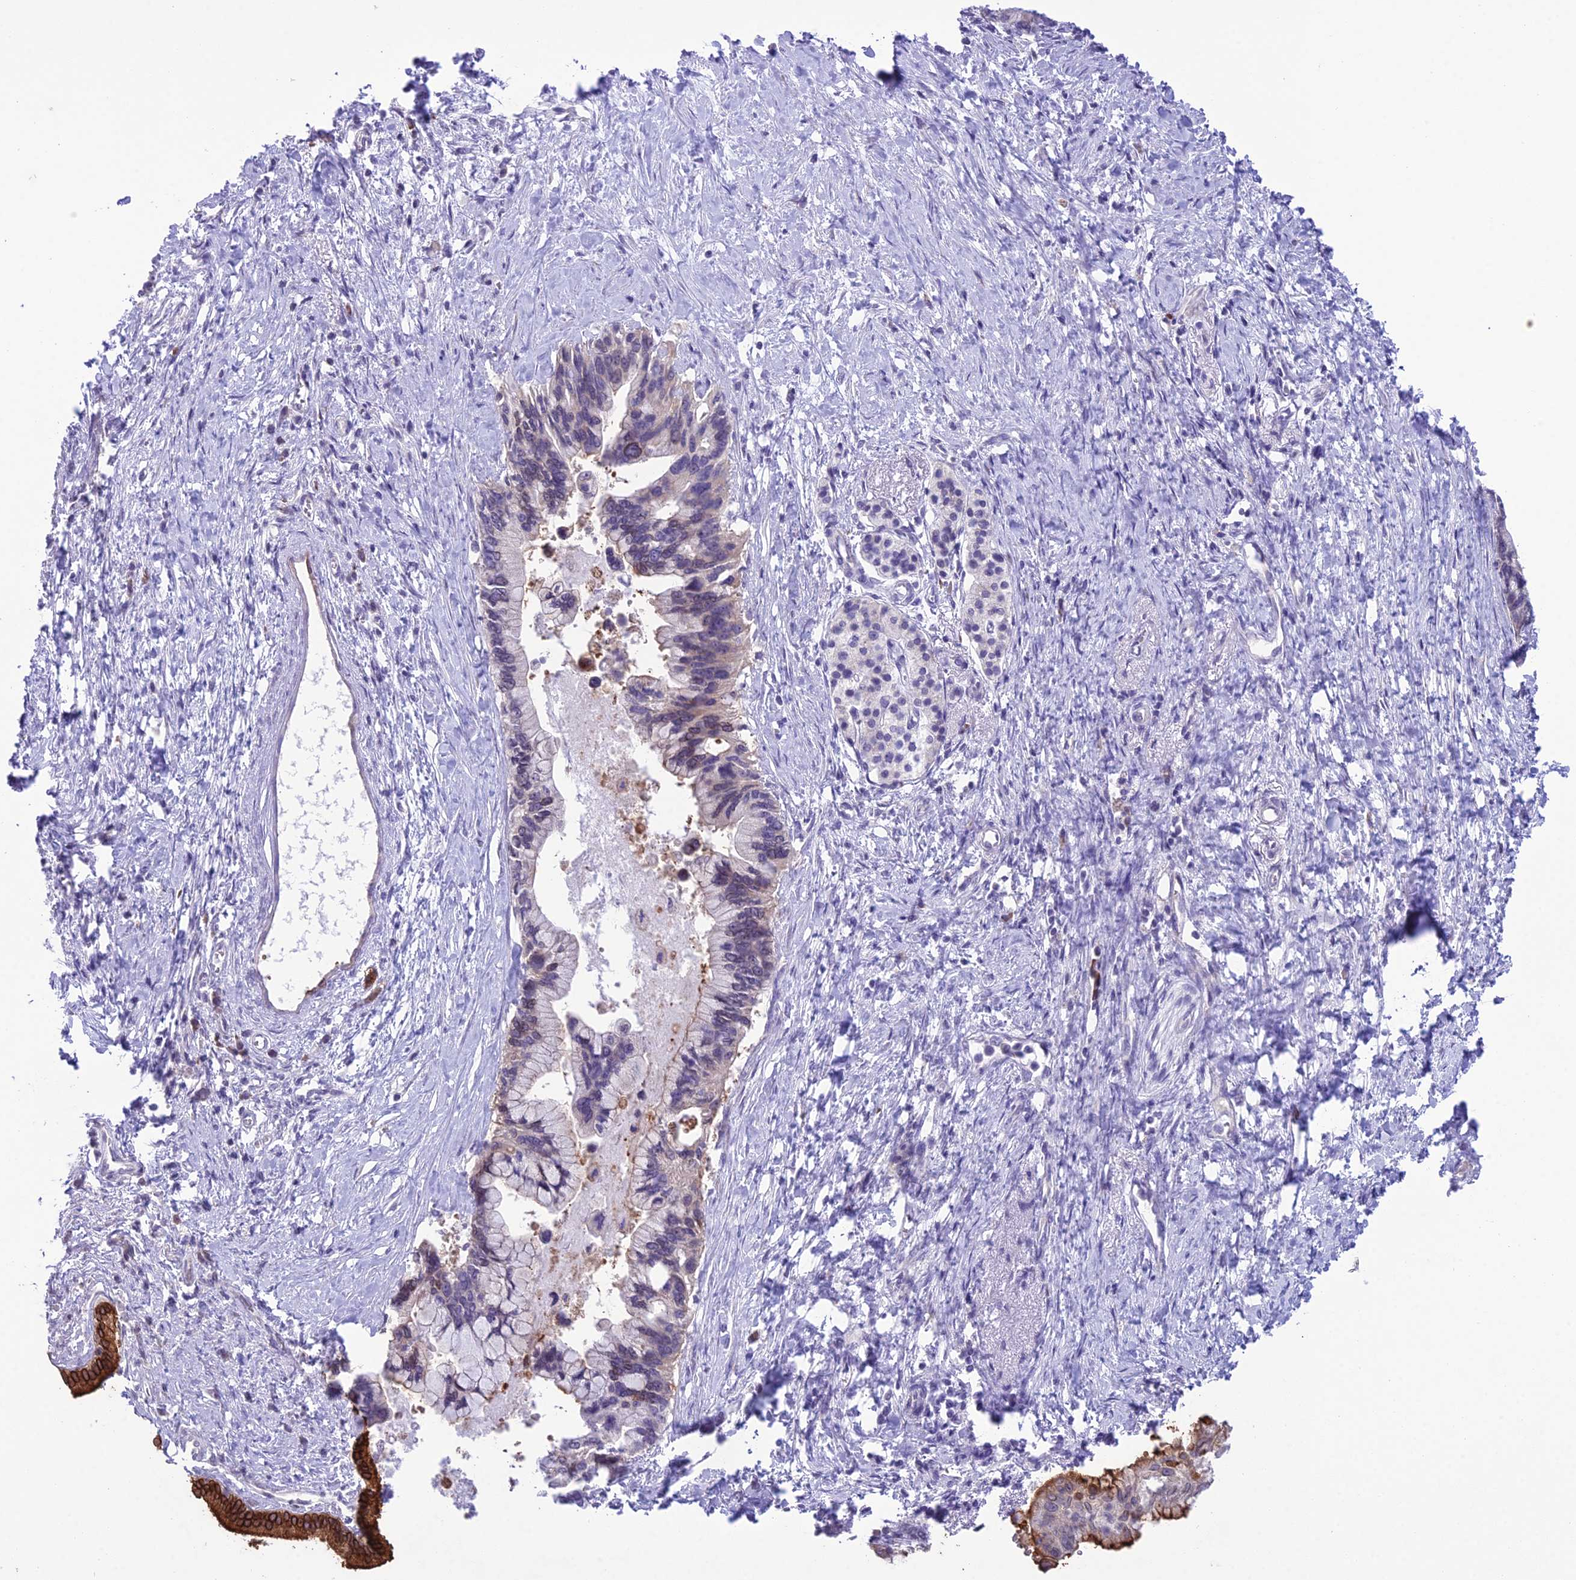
{"staining": {"intensity": "moderate", "quantity": "<25%", "location": "nuclear"}, "tissue": "pancreatic cancer", "cell_type": "Tumor cells", "image_type": "cancer", "snomed": [{"axis": "morphology", "description": "Adenocarcinoma, NOS"}, {"axis": "topography", "description": "Pancreas"}], "caption": "Immunohistochemistry (IHC) staining of pancreatic cancer (adenocarcinoma), which displays low levels of moderate nuclear expression in approximately <25% of tumor cells indicating moderate nuclear protein staining. The staining was performed using DAB (3,3'-diaminobenzidine) (brown) for protein detection and nuclei were counterstained in hematoxylin (blue).", "gene": "RPS26", "patient": {"sex": "female", "age": 83}}